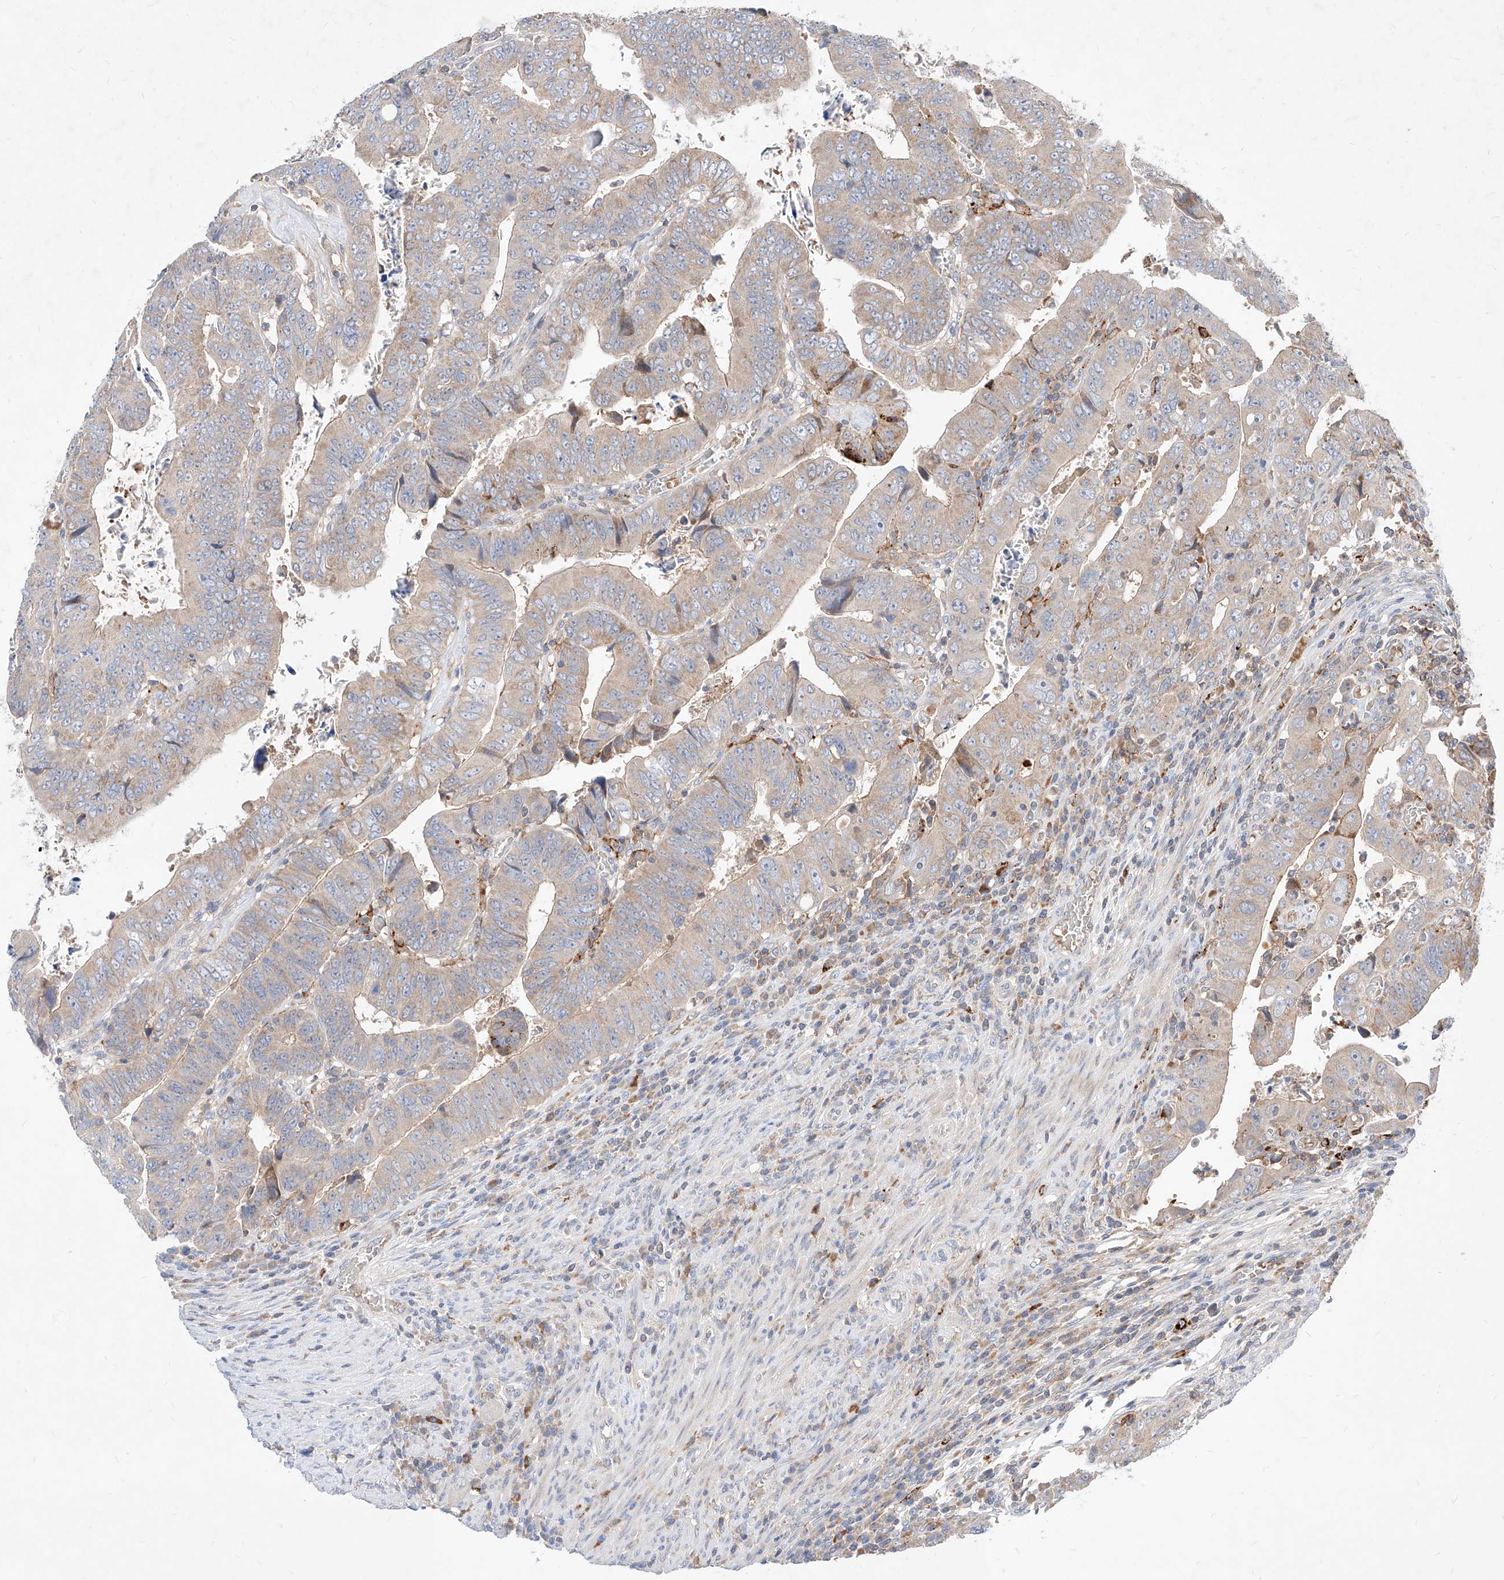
{"staining": {"intensity": "weak", "quantity": "25%-75%", "location": "cytoplasmic/membranous"}, "tissue": "colorectal cancer", "cell_type": "Tumor cells", "image_type": "cancer", "snomed": [{"axis": "morphology", "description": "Normal tissue, NOS"}, {"axis": "morphology", "description": "Adenocarcinoma, NOS"}, {"axis": "topography", "description": "Rectum"}], "caption": "Immunohistochemistry (DAB) staining of adenocarcinoma (colorectal) demonstrates weak cytoplasmic/membranous protein positivity in about 25%-75% of tumor cells.", "gene": "TSNAX", "patient": {"sex": "female", "age": 65}}